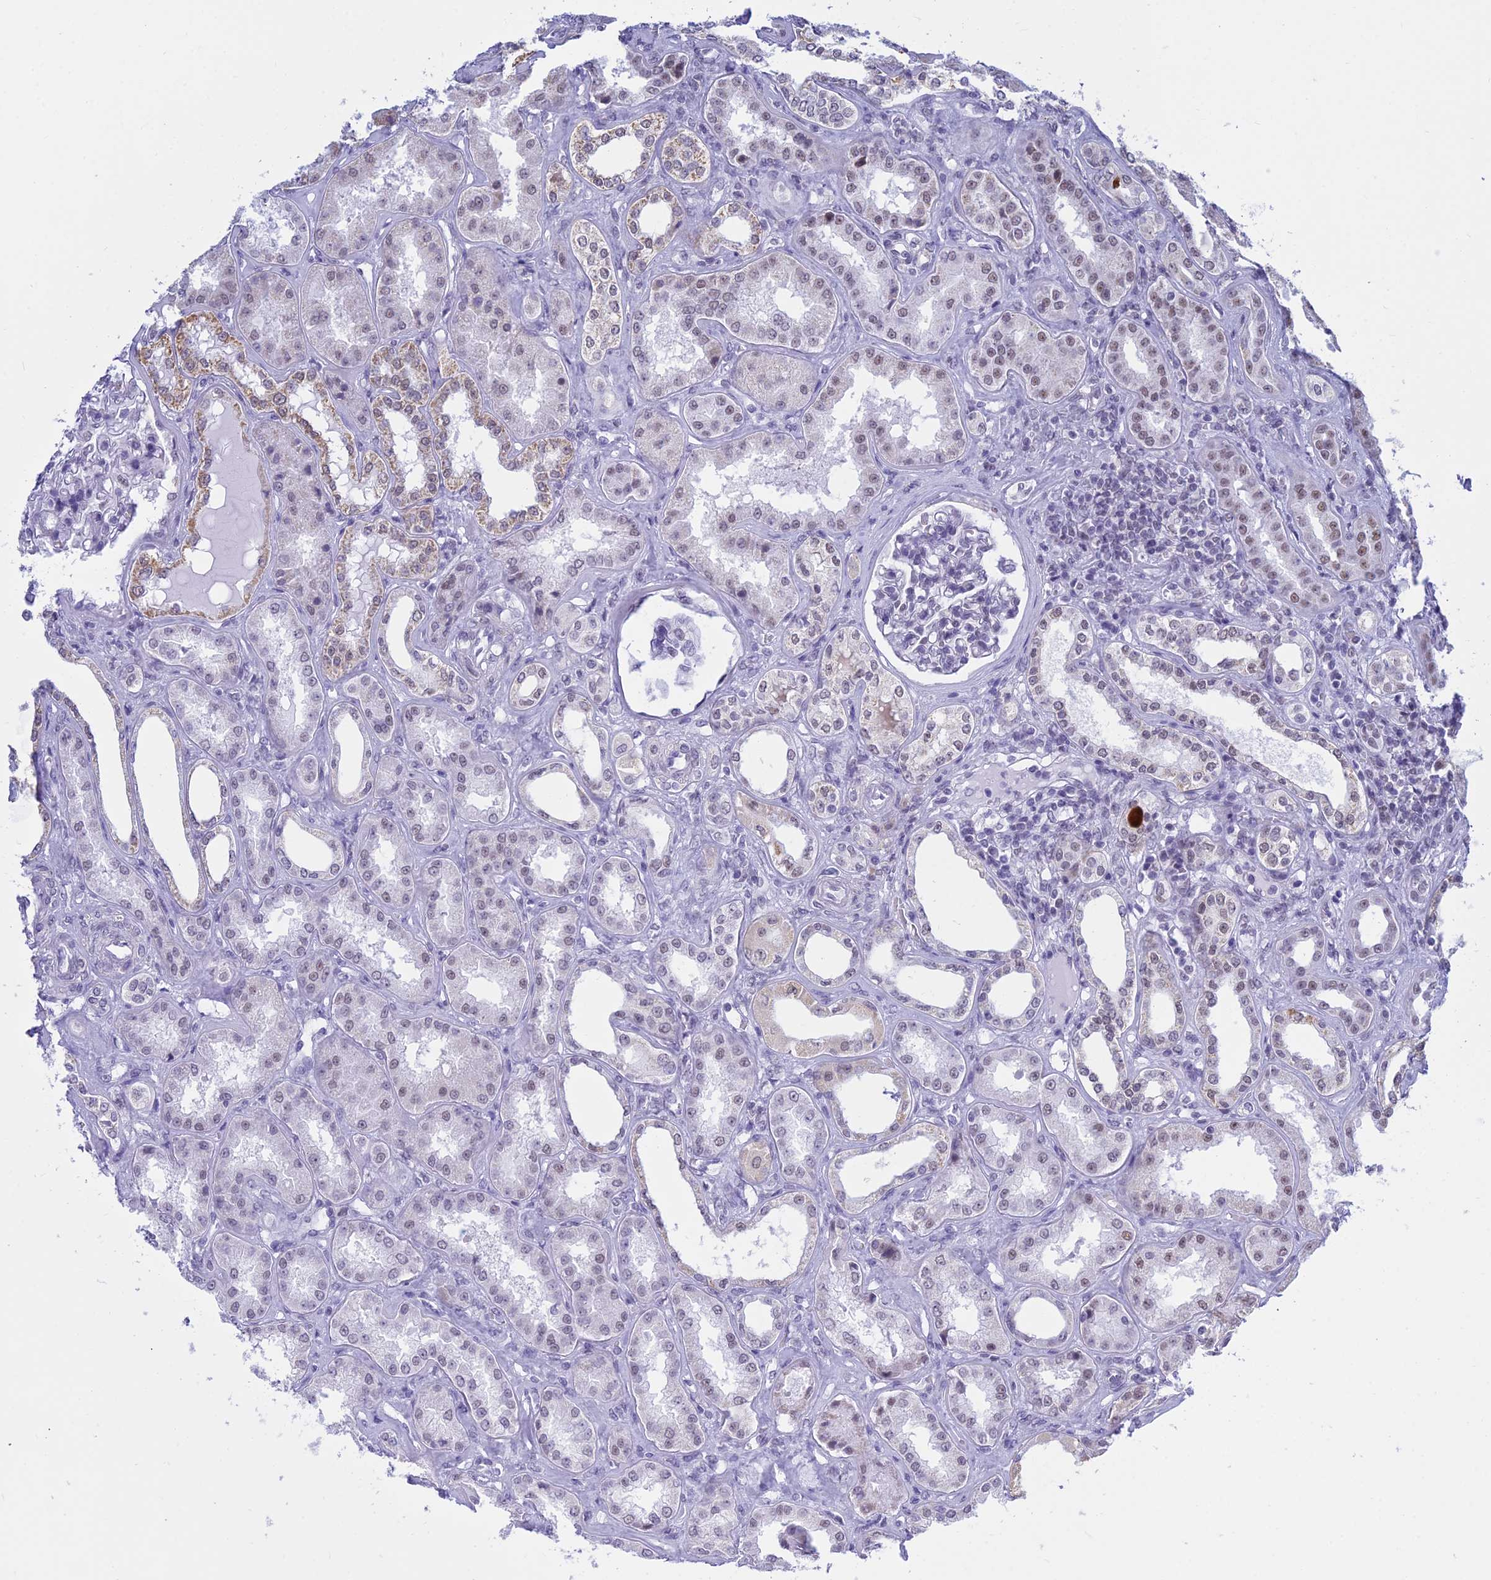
{"staining": {"intensity": "weak", "quantity": "<25%", "location": "nuclear"}, "tissue": "kidney", "cell_type": "Cells in glomeruli", "image_type": "normal", "snomed": [{"axis": "morphology", "description": "Normal tissue, NOS"}, {"axis": "topography", "description": "Kidney"}], "caption": "A micrograph of kidney stained for a protein demonstrates no brown staining in cells in glomeruli.", "gene": "KLF14", "patient": {"sex": "female", "age": 56}}